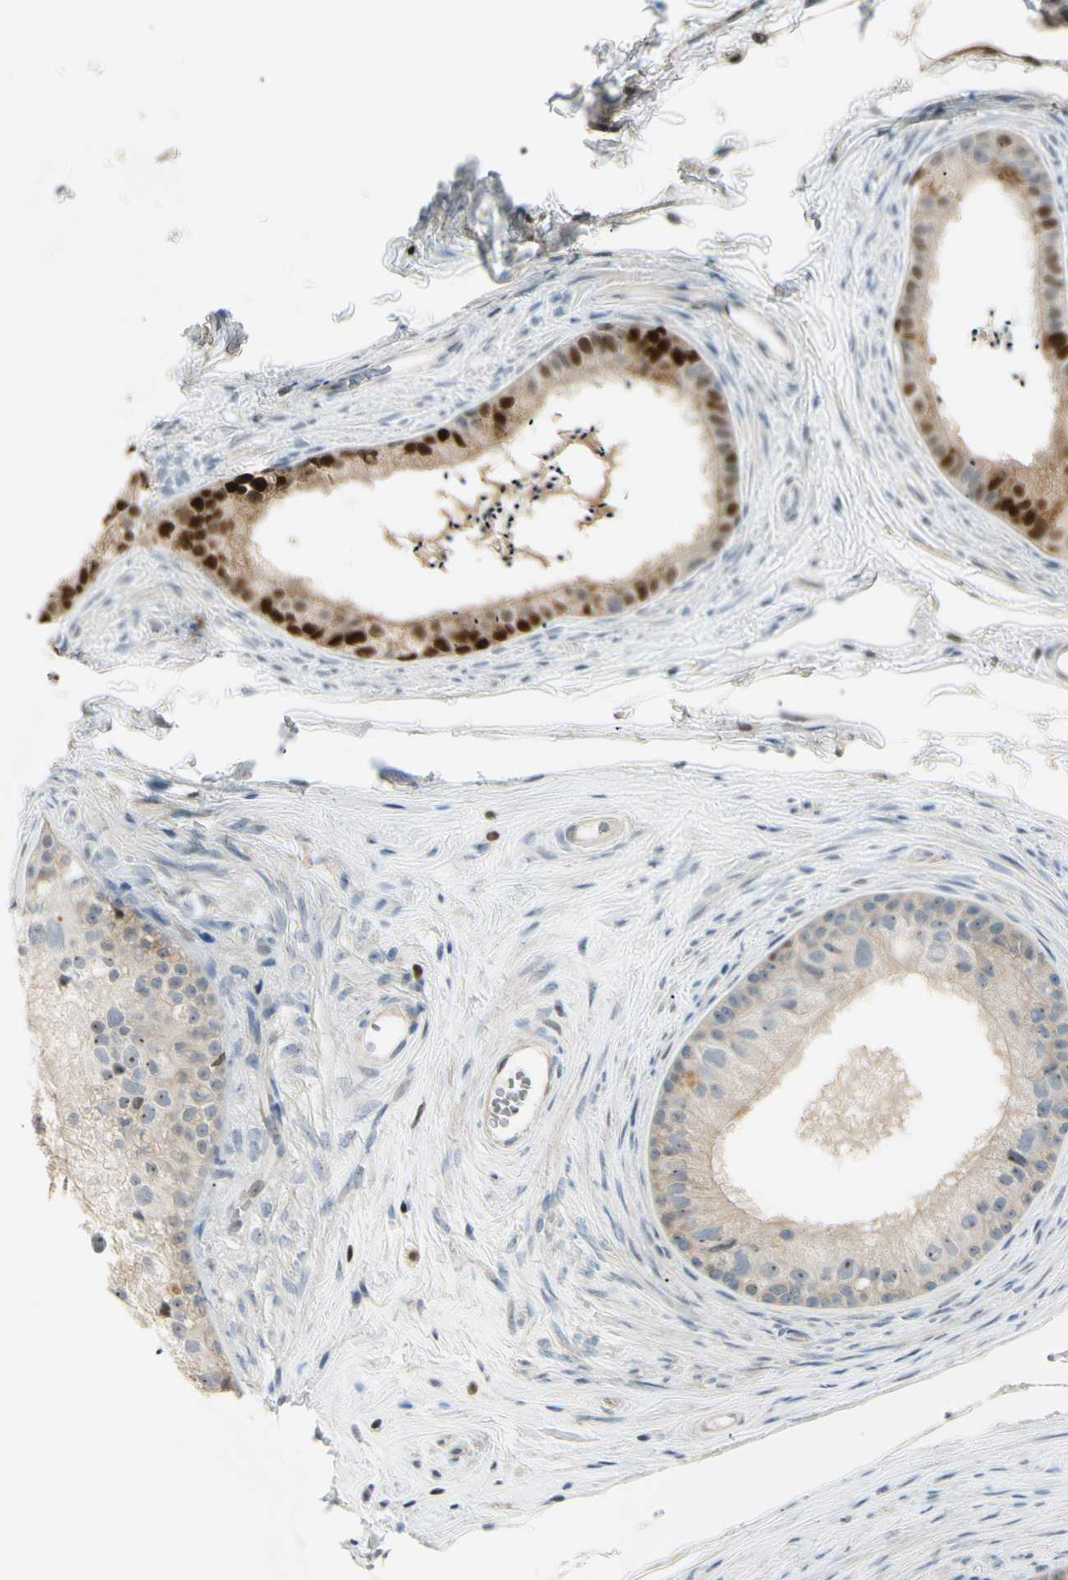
{"staining": {"intensity": "weak", "quantity": ">75%", "location": "cytoplasmic/membranous"}, "tissue": "epididymis", "cell_type": "Glandular cells", "image_type": "normal", "snomed": [{"axis": "morphology", "description": "Normal tissue, NOS"}, {"axis": "topography", "description": "Epididymis"}], "caption": "Immunohistochemical staining of benign epididymis demonstrates >75% levels of weak cytoplasmic/membranous protein positivity in about >75% of glandular cells. The protein of interest is shown in brown color, while the nuclei are stained blue.", "gene": "NFYA", "patient": {"sex": "male", "age": 56}}